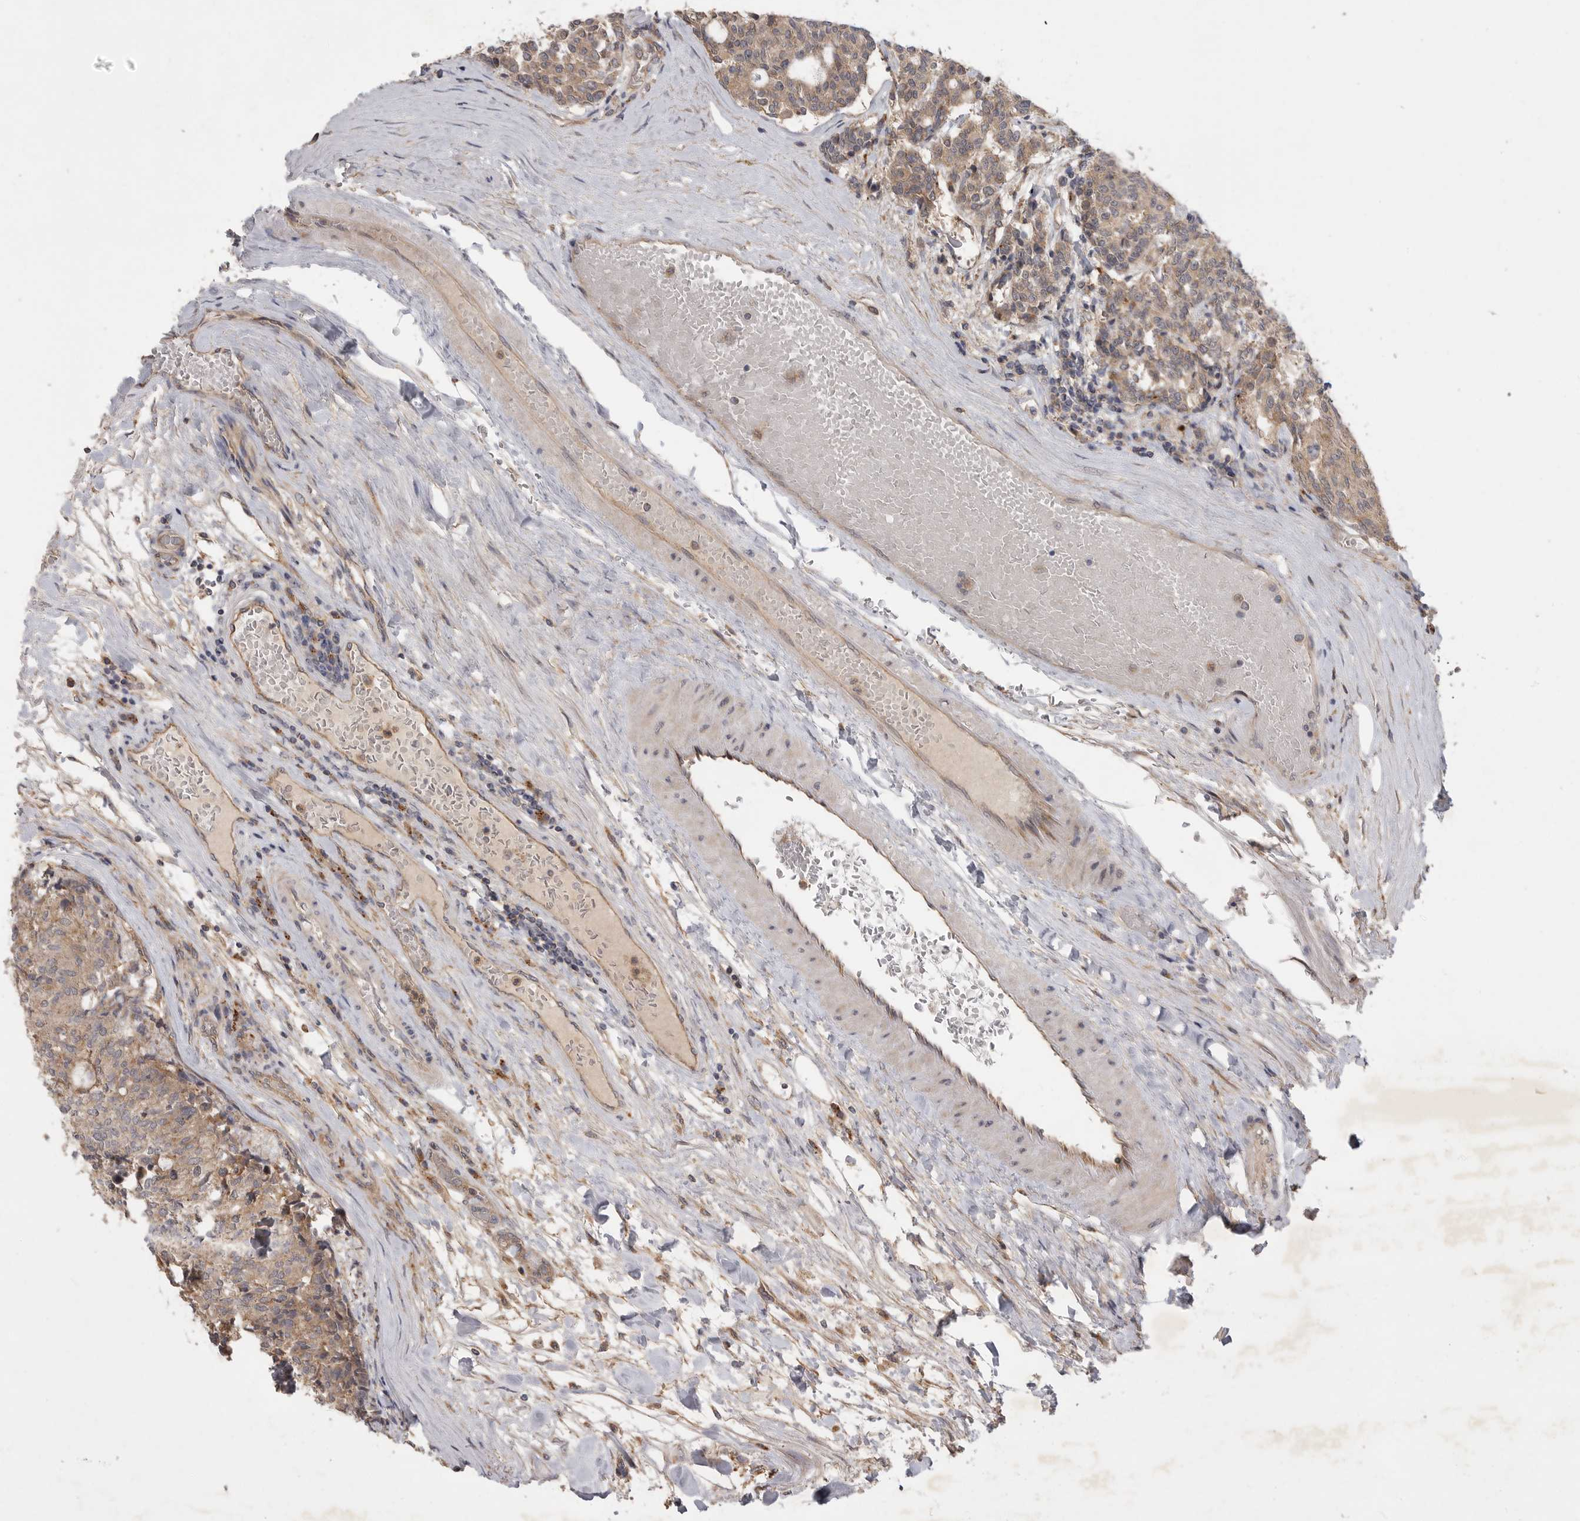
{"staining": {"intensity": "weak", "quantity": ">75%", "location": "cytoplasmic/membranous"}, "tissue": "carcinoid", "cell_type": "Tumor cells", "image_type": "cancer", "snomed": [{"axis": "morphology", "description": "Carcinoid, malignant, NOS"}, {"axis": "topography", "description": "Pancreas"}], "caption": "Weak cytoplasmic/membranous expression is identified in approximately >75% of tumor cells in malignant carcinoid.", "gene": "ZNF232", "patient": {"sex": "female", "age": 54}}